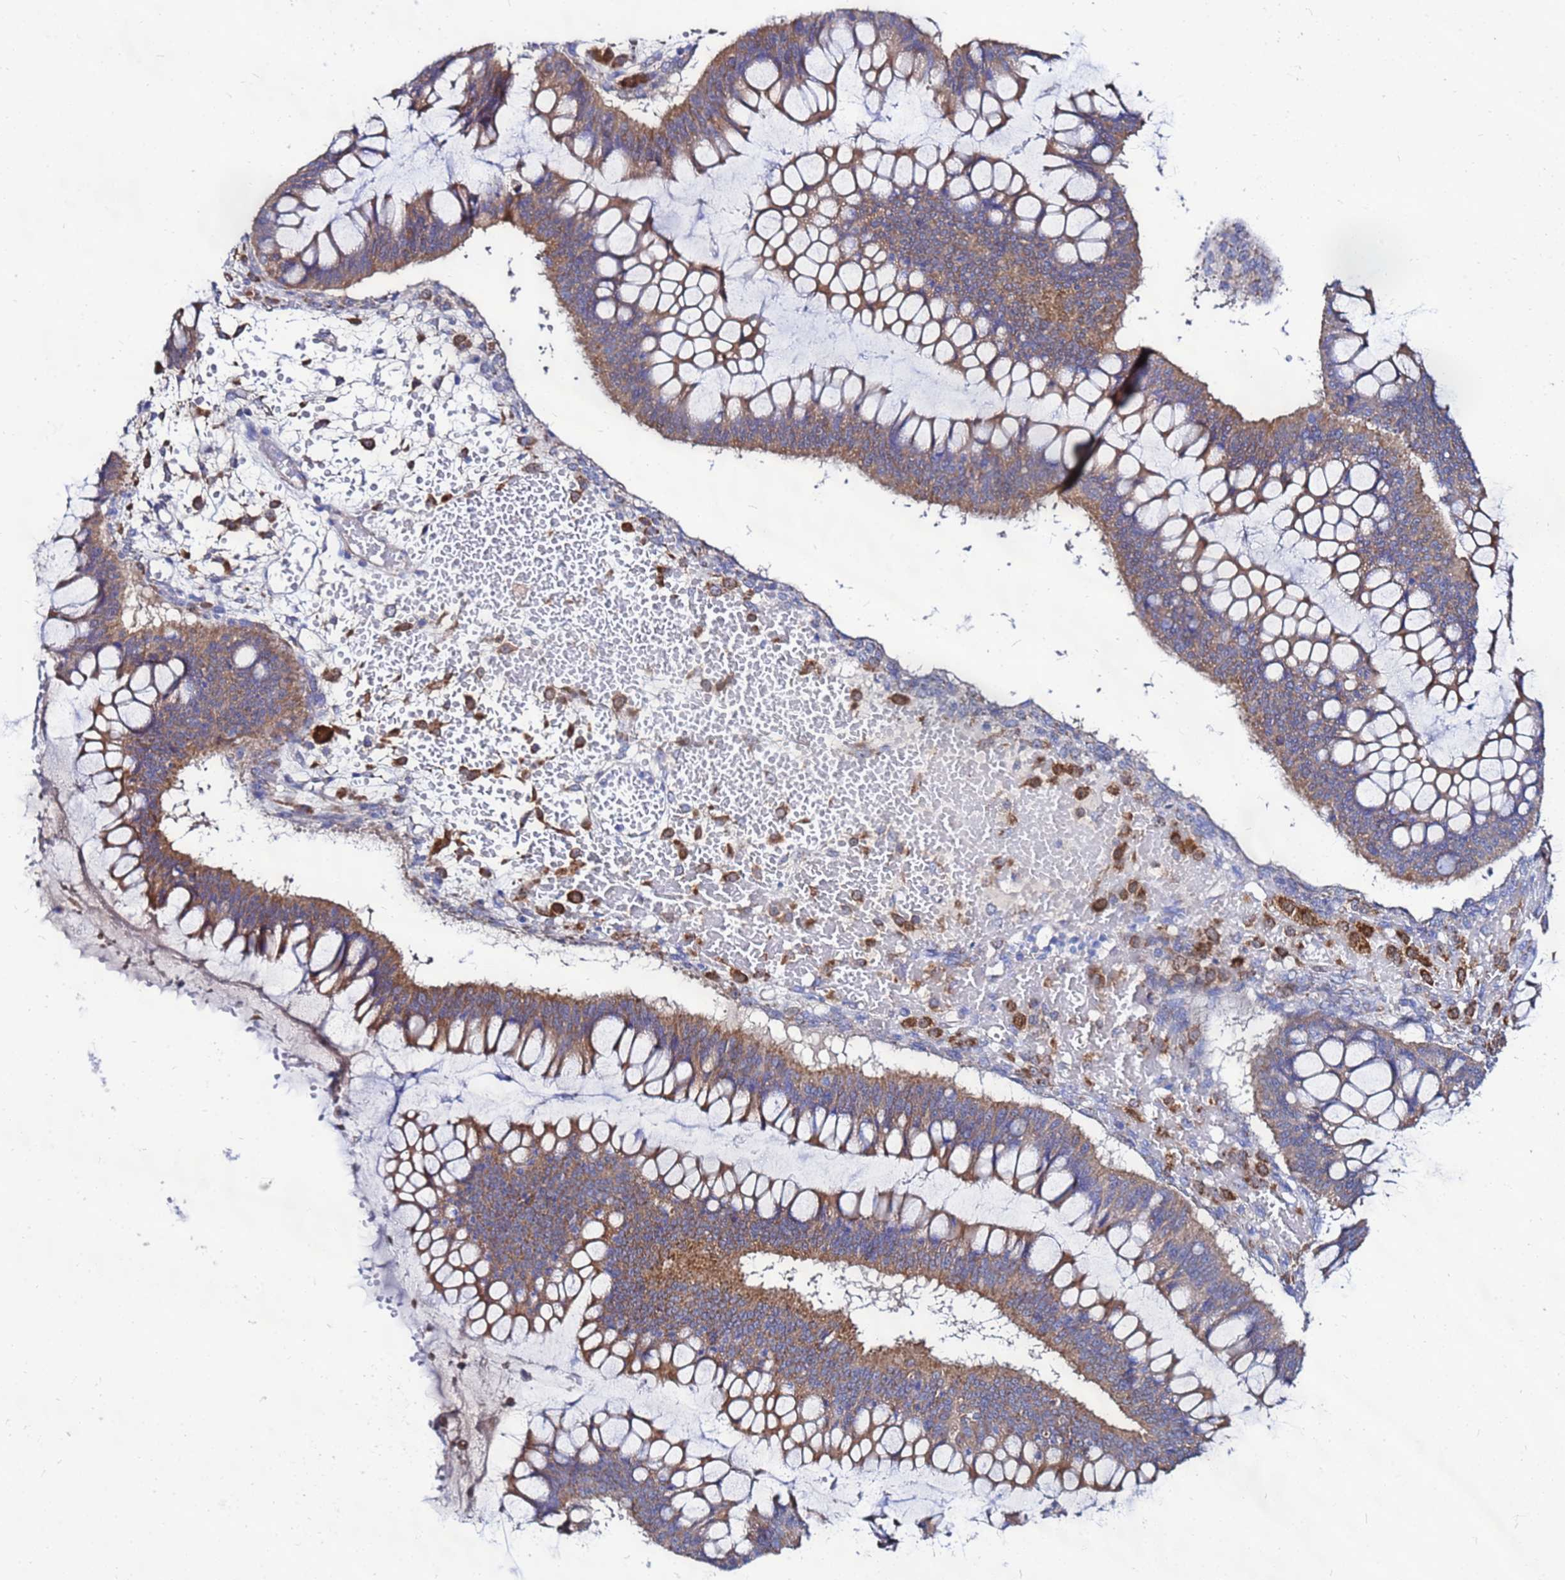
{"staining": {"intensity": "moderate", "quantity": ">75%", "location": "cytoplasmic/membranous"}, "tissue": "ovarian cancer", "cell_type": "Tumor cells", "image_type": "cancer", "snomed": [{"axis": "morphology", "description": "Cystadenocarcinoma, mucinous, NOS"}, {"axis": "topography", "description": "Ovary"}], "caption": "This histopathology image reveals immunohistochemistry staining of human ovarian cancer, with medium moderate cytoplasmic/membranous staining in approximately >75% of tumor cells.", "gene": "FAHD2A", "patient": {"sex": "female", "age": 73}}